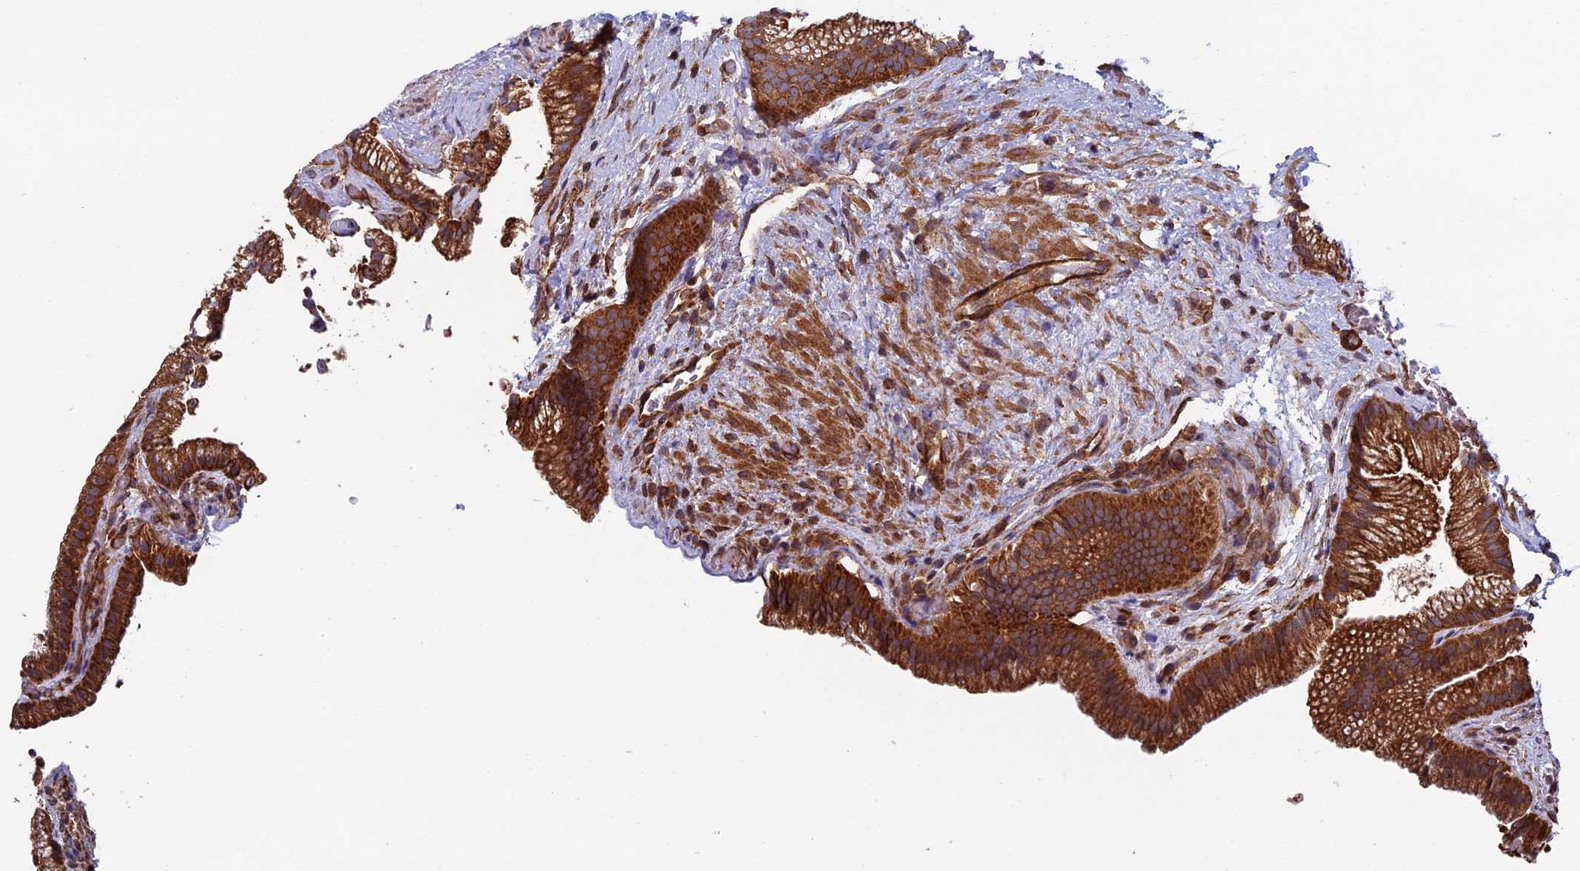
{"staining": {"intensity": "strong", "quantity": ">75%", "location": "cytoplasmic/membranous"}, "tissue": "gallbladder", "cell_type": "Glandular cells", "image_type": "normal", "snomed": [{"axis": "morphology", "description": "Normal tissue, NOS"}, {"axis": "morphology", "description": "Inflammation, NOS"}, {"axis": "topography", "description": "Gallbladder"}], "caption": "Immunohistochemical staining of benign gallbladder exhibits >75% levels of strong cytoplasmic/membranous protein staining in approximately >75% of glandular cells.", "gene": "CCDC8", "patient": {"sex": "male", "age": 51}}